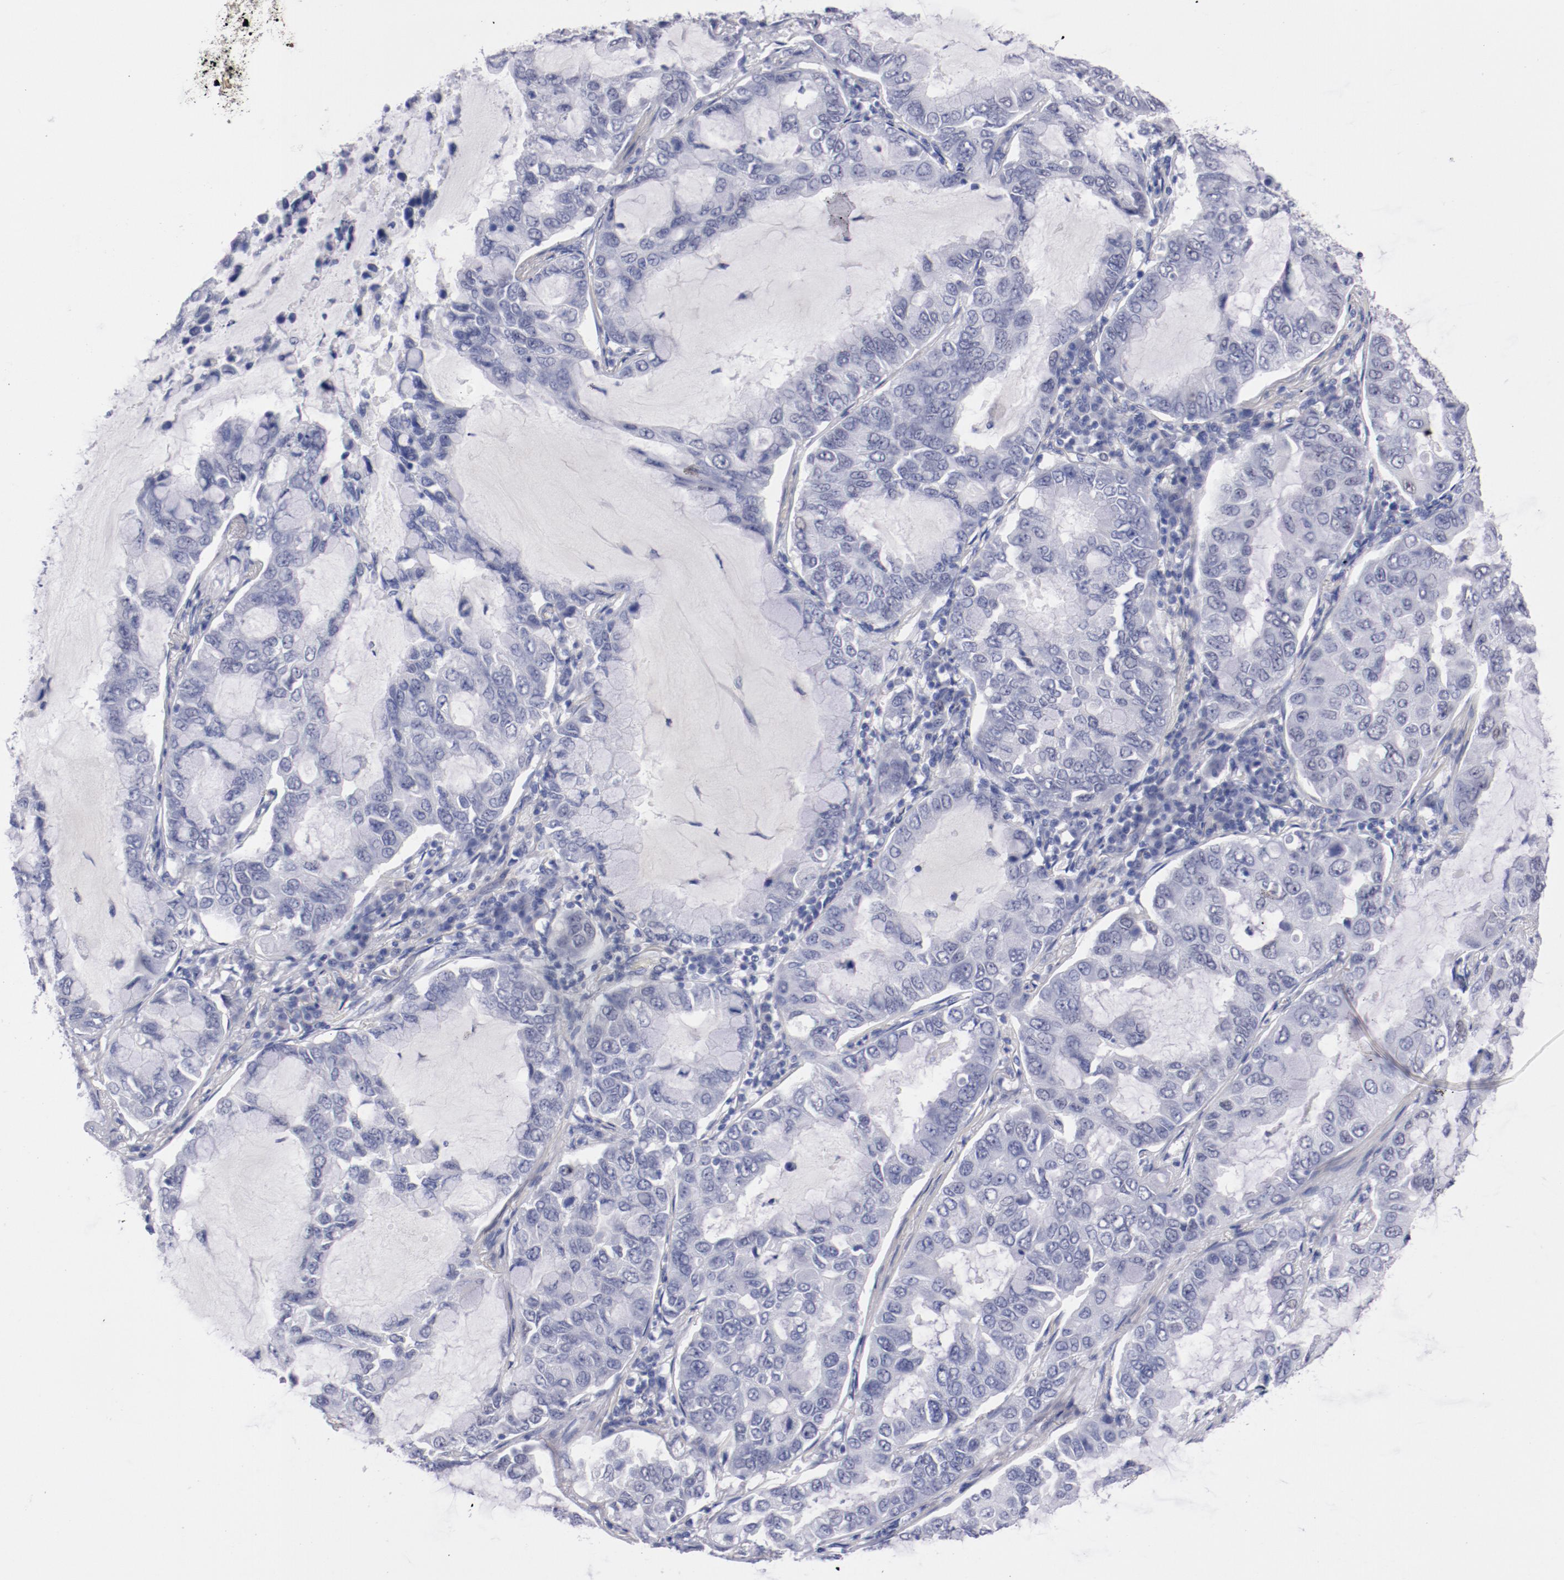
{"staining": {"intensity": "negative", "quantity": "none", "location": "none"}, "tissue": "lung cancer", "cell_type": "Tumor cells", "image_type": "cancer", "snomed": [{"axis": "morphology", "description": "Adenocarcinoma, NOS"}, {"axis": "topography", "description": "Lung"}], "caption": "Immunohistochemistry micrograph of lung cancer (adenocarcinoma) stained for a protein (brown), which demonstrates no staining in tumor cells.", "gene": "HNF1B", "patient": {"sex": "male", "age": 64}}